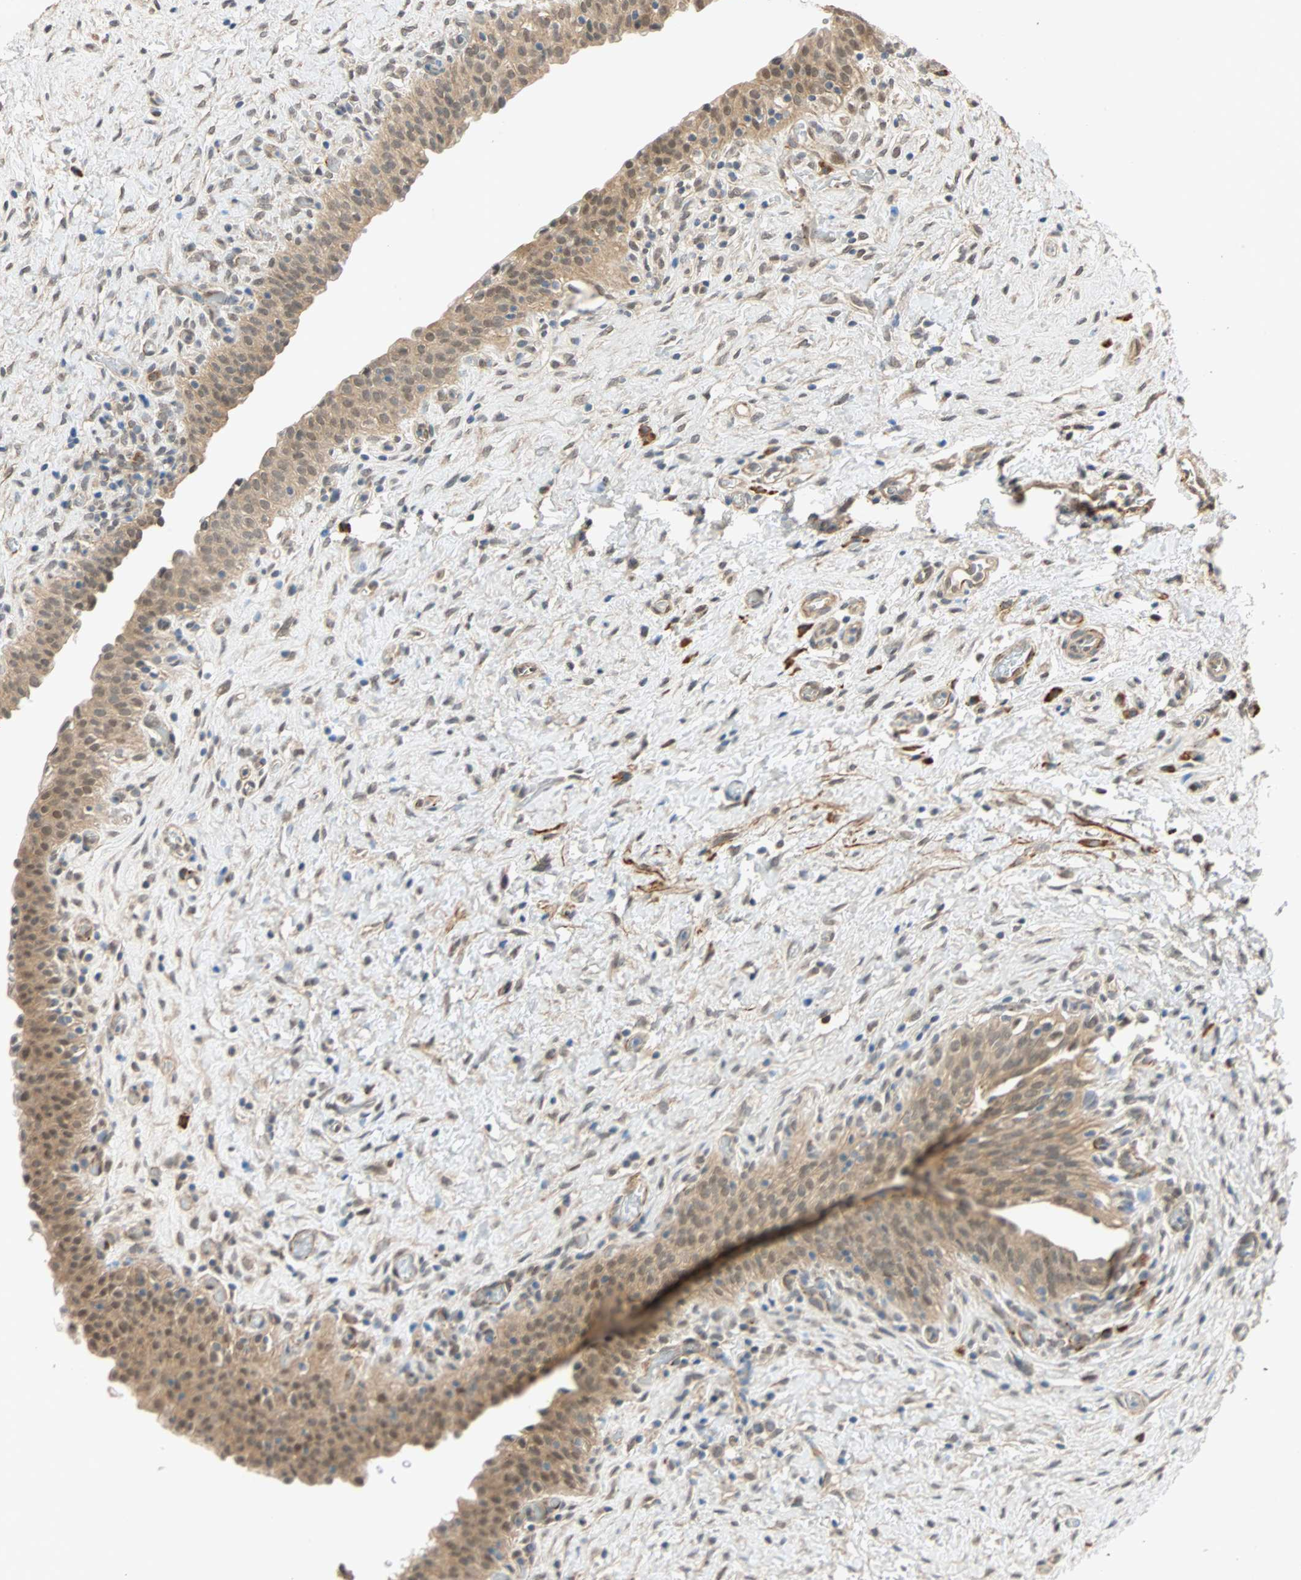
{"staining": {"intensity": "moderate", "quantity": ">75%", "location": "cytoplasmic/membranous"}, "tissue": "urinary bladder", "cell_type": "Urothelial cells", "image_type": "normal", "snomed": [{"axis": "morphology", "description": "Normal tissue, NOS"}, {"axis": "topography", "description": "Urinary bladder"}], "caption": "Urothelial cells show medium levels of moderate cytoplasmic/membranous staining in about >75% of cells in normal human urinary bladder. (DAB (3,3'-diaminobenzidine) = brown stain, brightfield microscopy at high magnification).", "gene": "QSER1", "patient": {"sex": "male", "age": 51}}